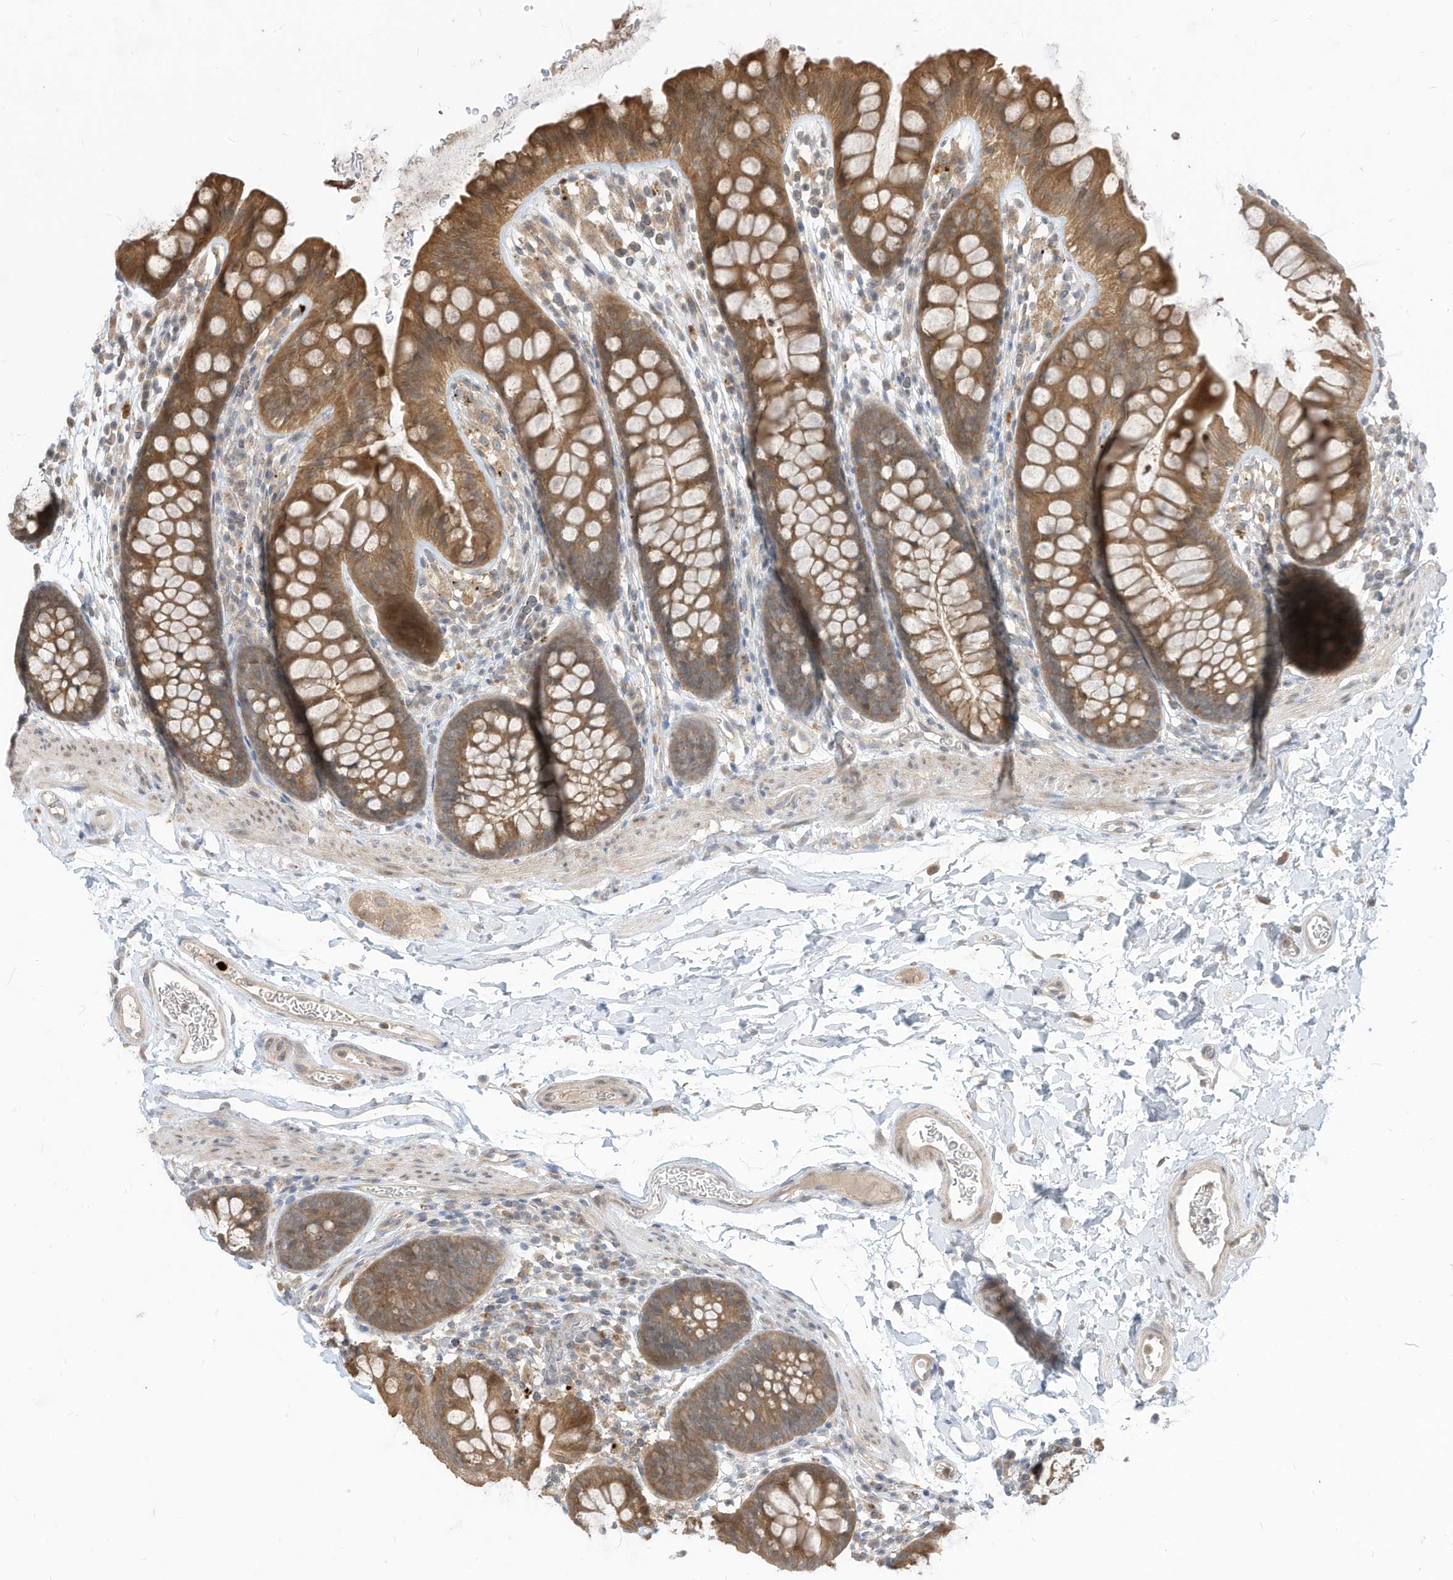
{"staining": {"intensity": "weak", "quantity": ">75%", "location": "cytoplasmic/membranous"}, "tissue": "colon", "cell_type": "Endothelial cells", "image_type": "normal", "snomed": [{"axis": "morphology", "description": "Normal tissue, NOS"}, {"axis": "topography", "description": "Colon"}], "caption": "Weak cytoplasmic/membranous protein staining is appreciated in approximately >75% of endothelial cells in colon. The protein of interest is shown in brown color, while the nuclei are stained blue.", "gene": "CNKSR1", "patient": {"sex": "female", "age": 62}}